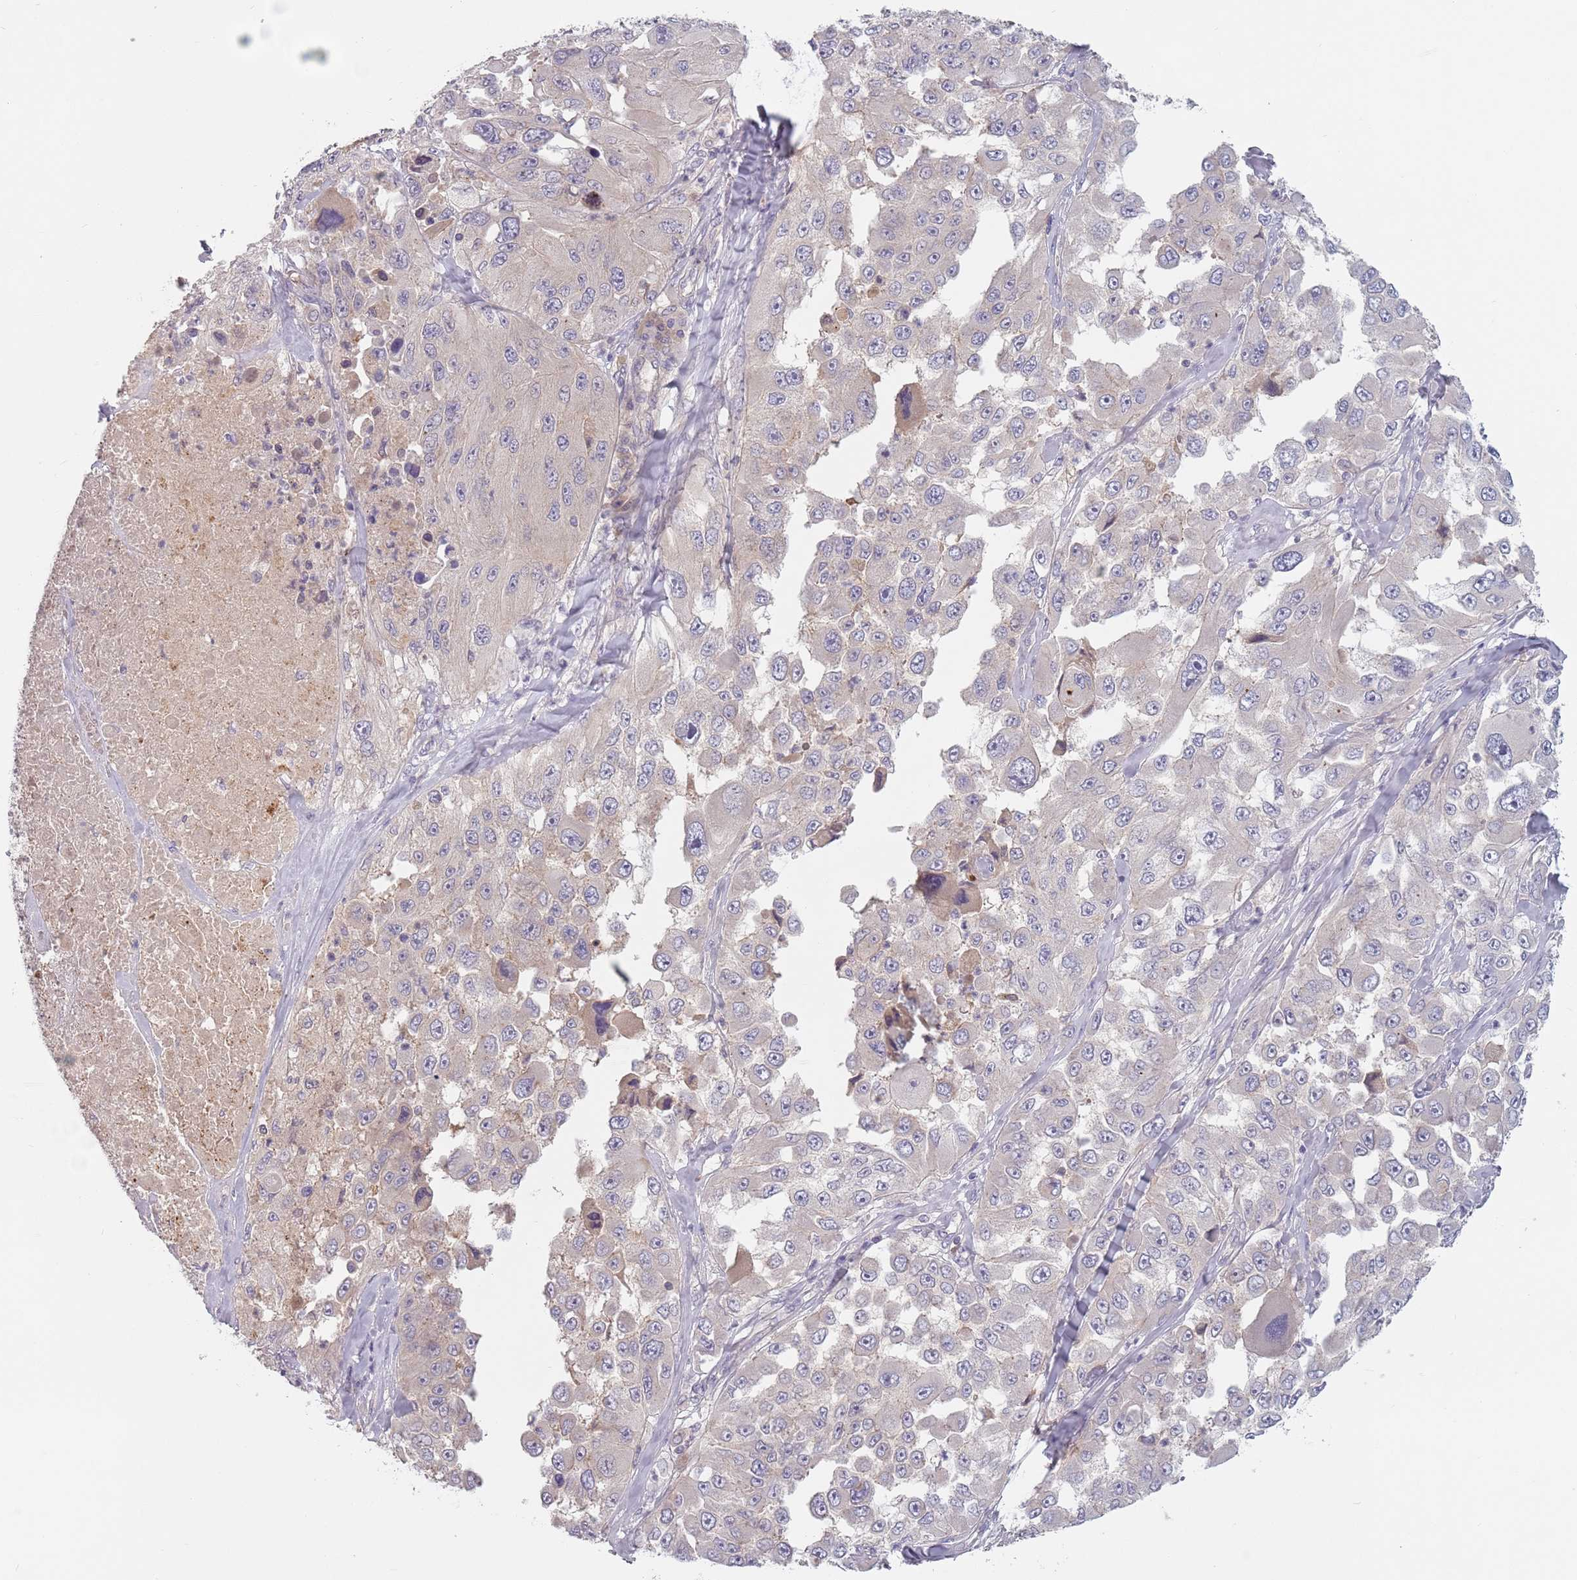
{"staining": {"intensity": "negative", "quantity": "none", "location": "none"}, "tissue": "melanoma", "cell_type": "Tumor cells", "image_type": "cancer", "snomed": [{"axis": "morphology", "description": "Malignant melanoma, Metastatic site"}, {"axis": "topography", "description": "Lymph node"}], "caption": "Human melanoma stained for a protein using immunohistochemistry exhibits no staining in tumor cells.", "gene": "ASB13", "patient": {"sex": "male", "age": 62}}